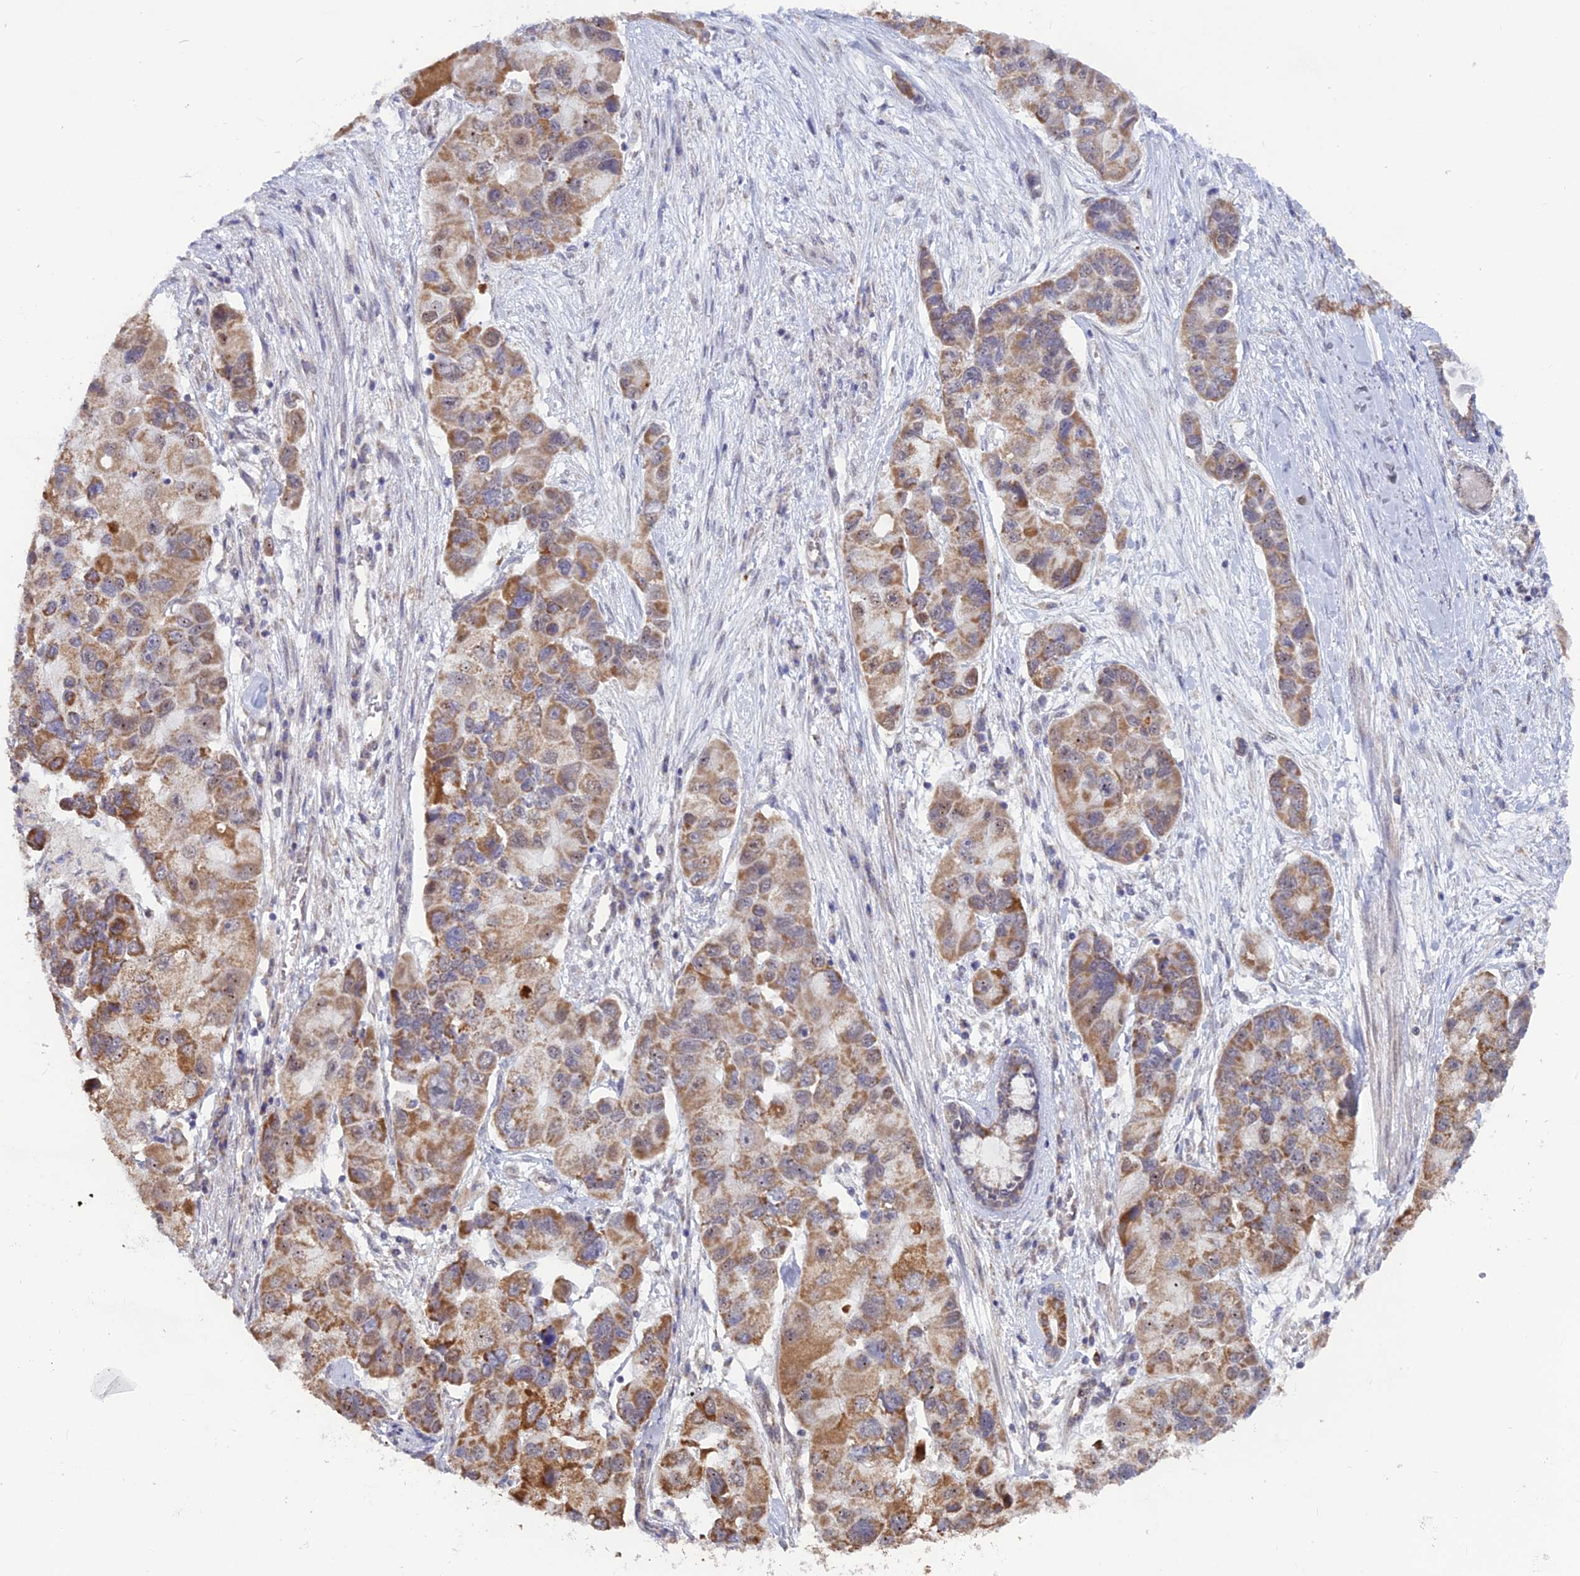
{"staining": {"intensity": "moderate", "quantity": ">75%", "location": "cytoplasmic/membranous"}, "tissue": "lung cancer", "cell_type": "Tumor cells", "image_type": "cancer", "snomed": [{"axis": "morphology", "description": "Adenocarcinoma, NOS"}, {"axis": "topography", "description": "Lung"}], "caption": "A medium amount of moderate cytoplasmic/membranous positivity is identified in about >75% of tumor cells in adenocarcinoma (lung) tissue. (DAB (3,3'-diaminobenzidine) IHC with brightfield microscopy, high magnification).", "gene": "ARHGAP40", "patient": {"sex": "female", "age": 54}}